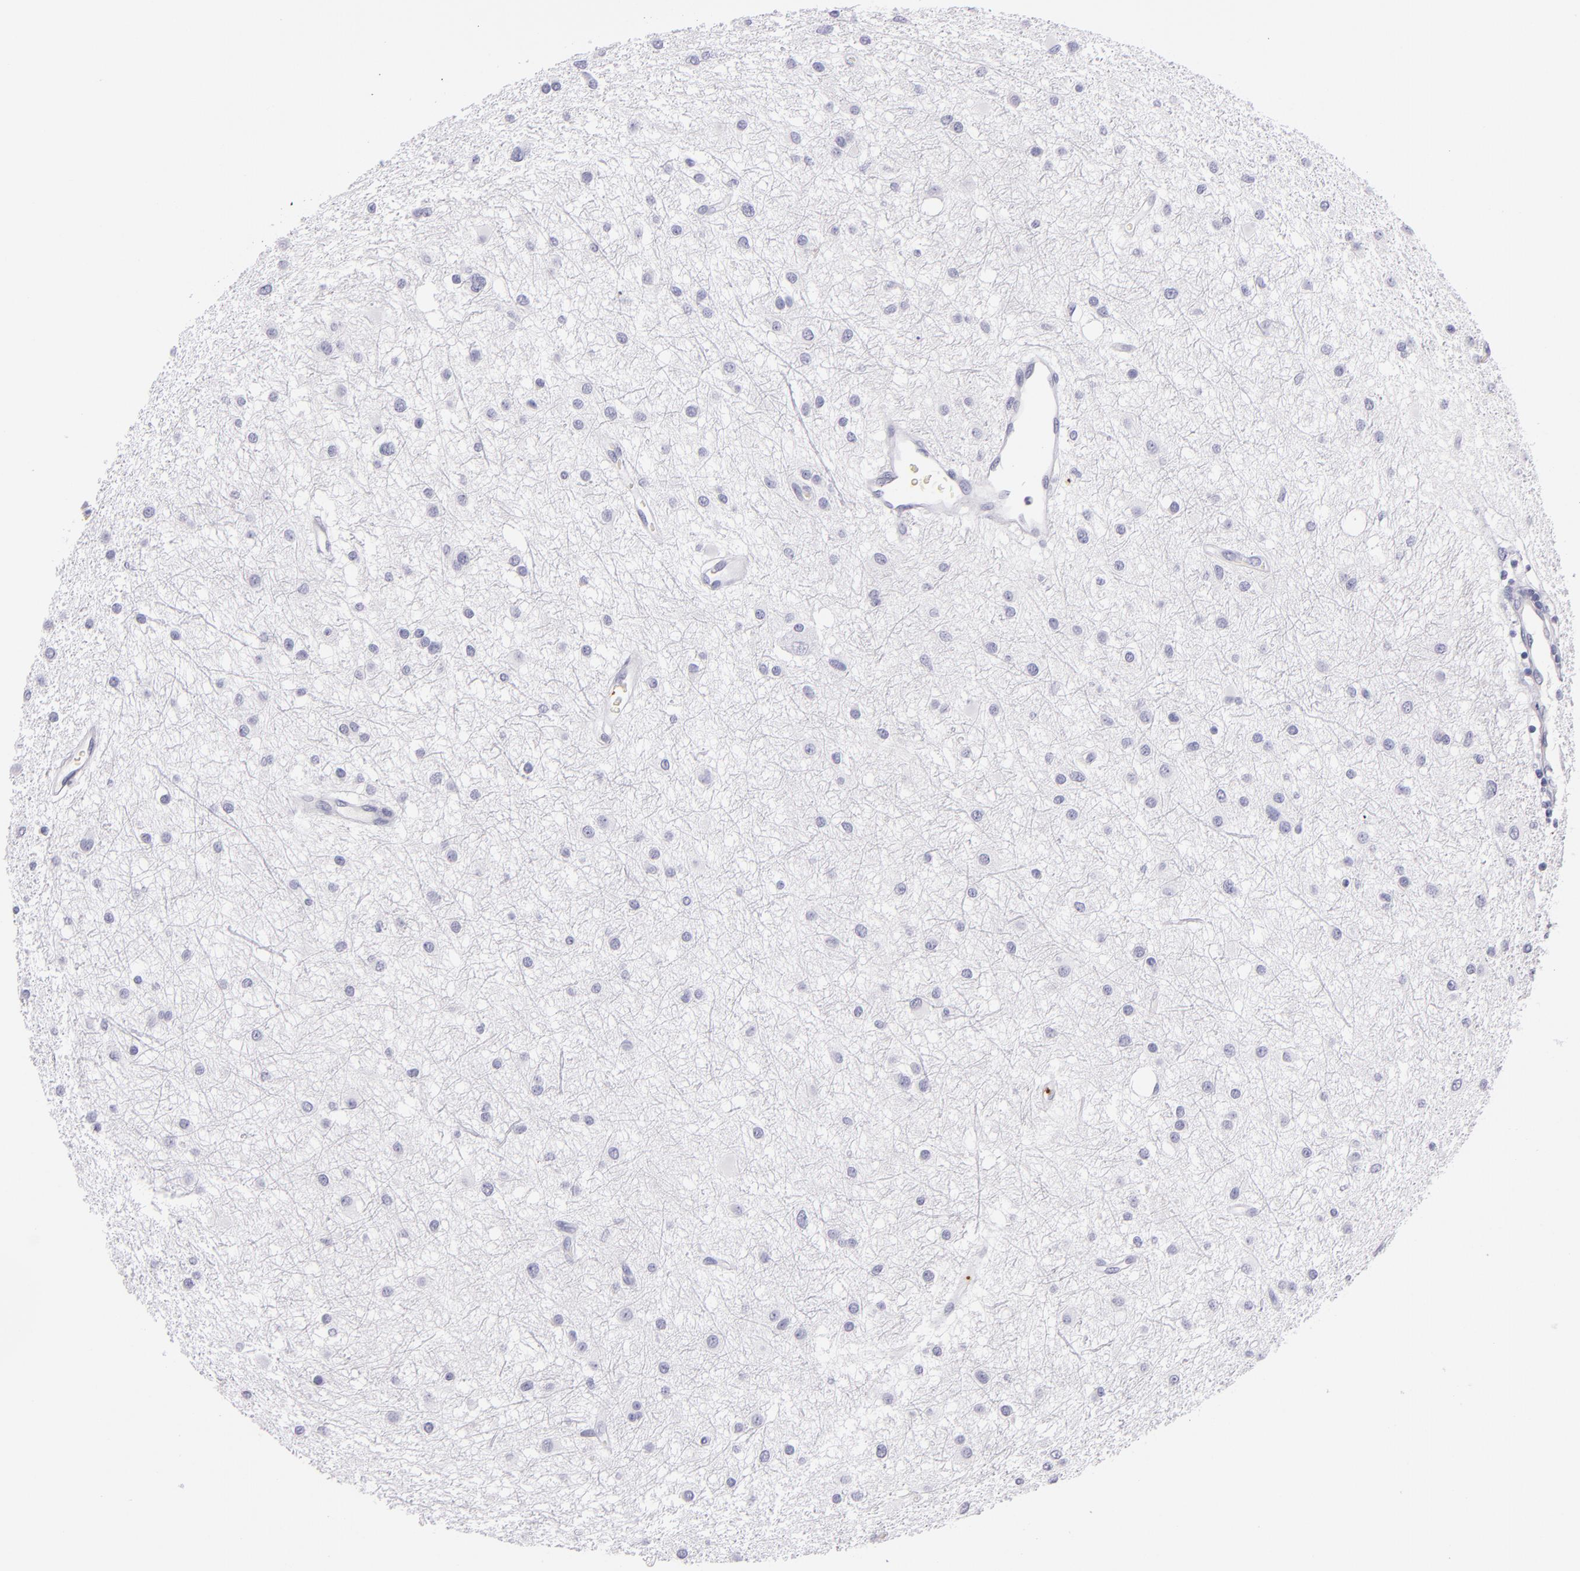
{"staining": {"intensity": "negative", "quantity": "none", "location": "none"}, "tissue": "glioma", "cell_type": "Tumor cells", "image_type": "cancer", "snomed": [{"axis": "morphology", "description": "Glioma, malignant, Low grade"}, {"axis": "topography", "description": "Brain"}], "caption": "An image of human glioma is negative for staining in tumor cells.", "gene": "GP1BA", "patient": {"sex": "female", "age": 36}}